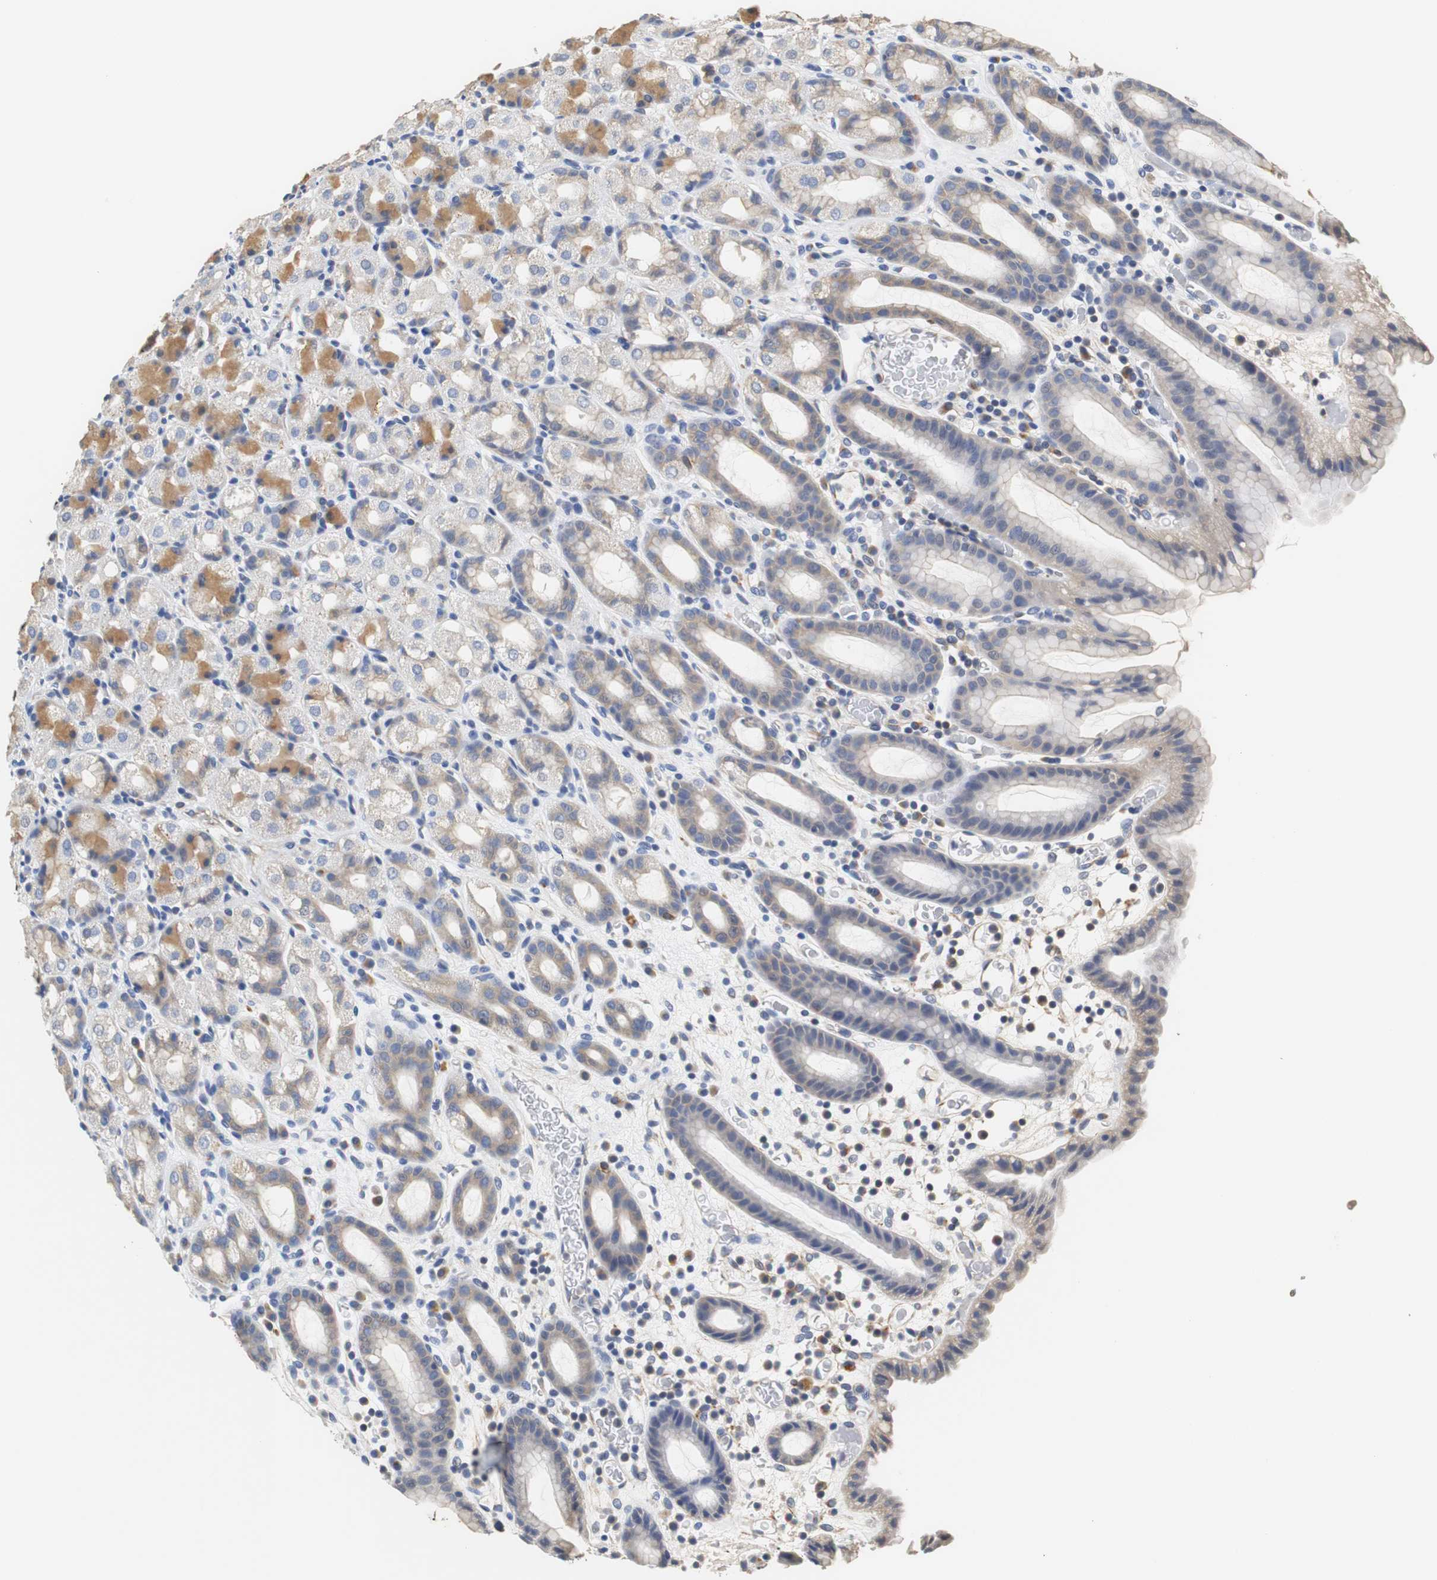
{"staining": {"intensity": "moderate", "quantity": "25%-75%", "location": "cytoplasmic/membranous"}, "tissue": "stomach", "cell_type": "Glandular cells", "image_type": "normal", "snomed": [{"axis": "morphology", "description": "Normal tissue, NOS"}, {"axis": "topography", "description": "Stomach, upper"}], "caption": "Moderate cytoplasmic/membranous positivity for a protein is seen in approximately 25%-75% of glandular cells of normal stomach using immunohistochemistry (IHC).", "gene": "PCK1", "patient": {"sex": "male", "age": 68}}